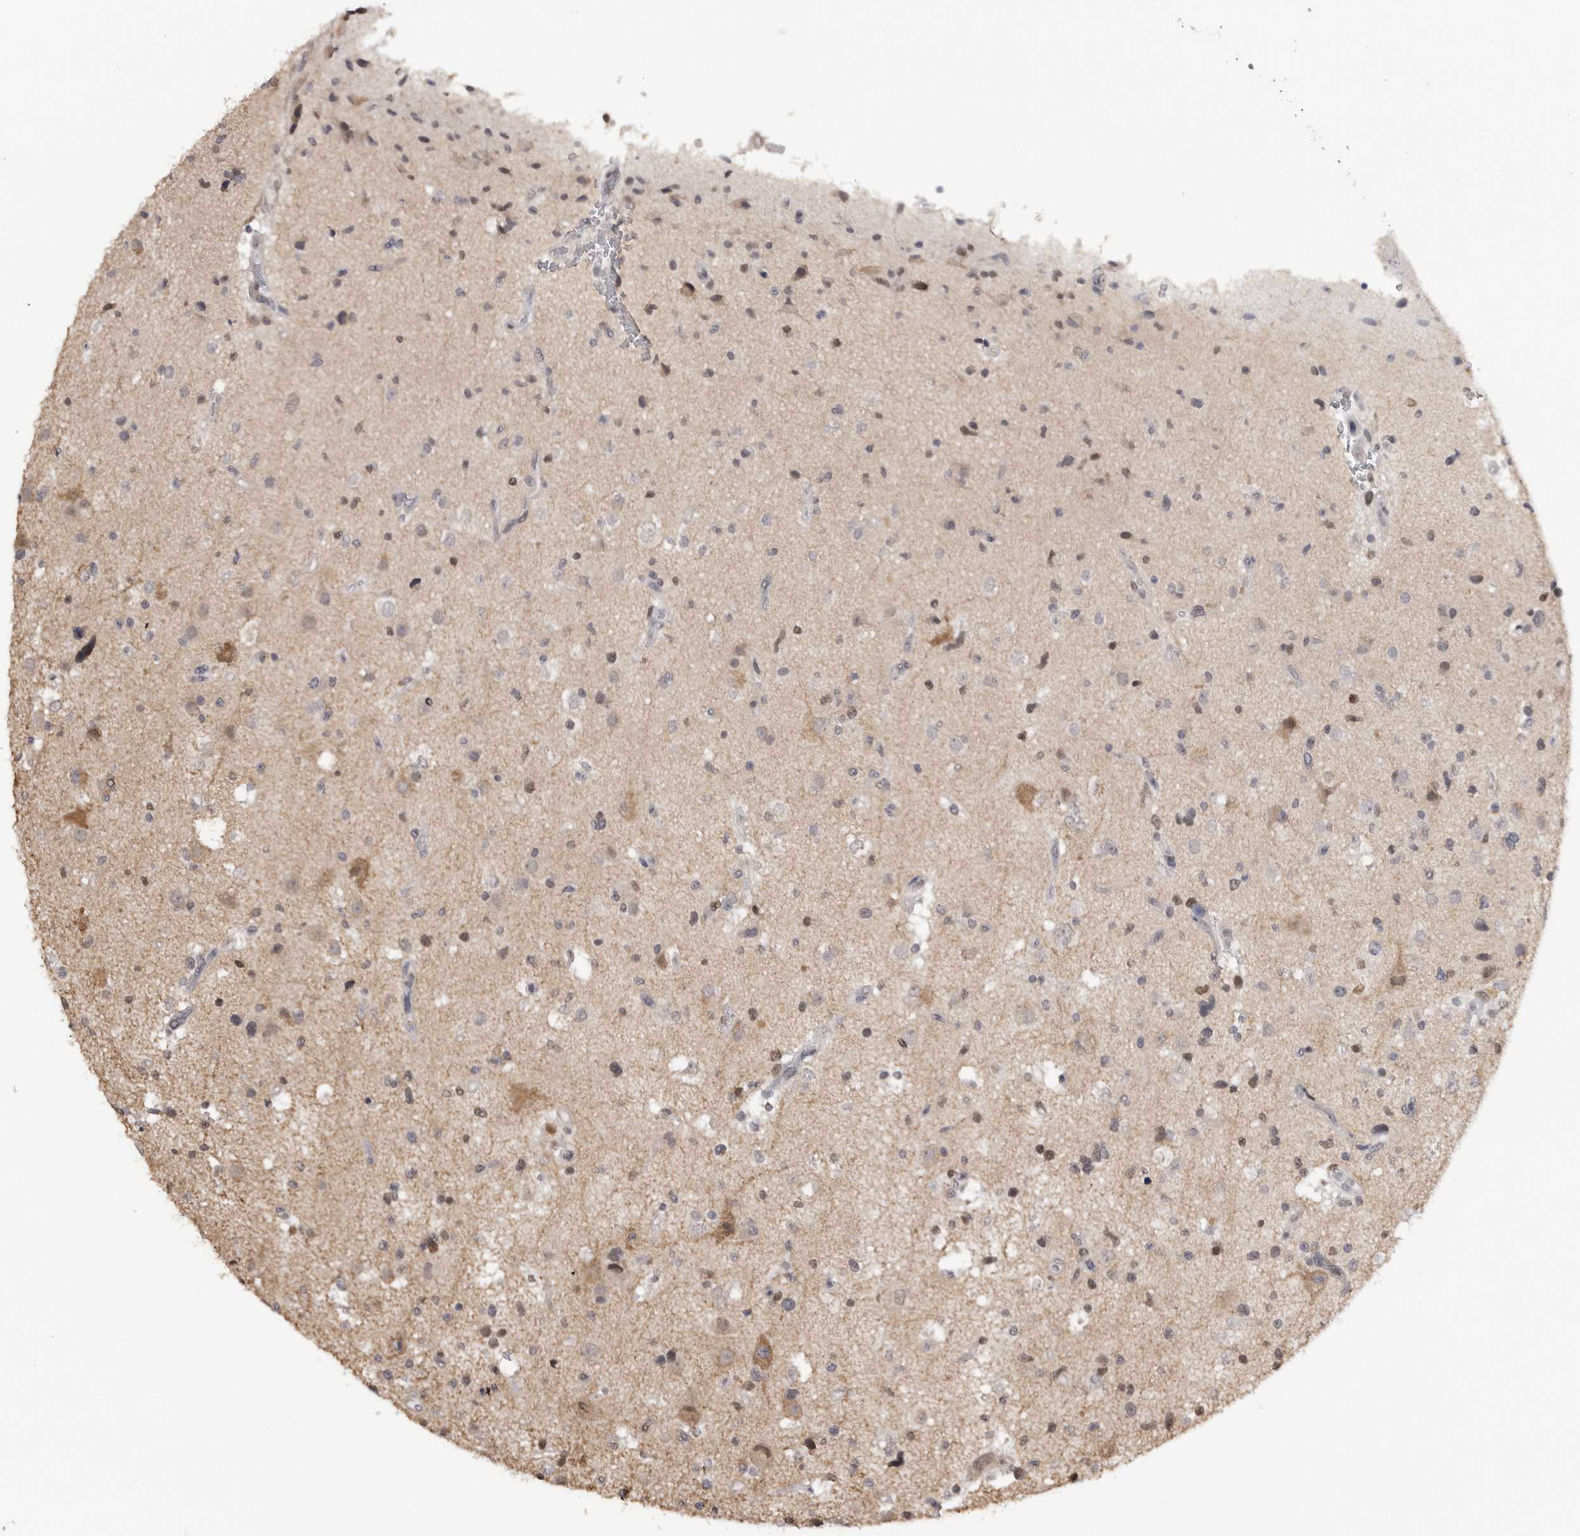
{"staining": {"intensity": "moderate", "quantity": "25%-75%", "location": "nuclear"}, "tissue": "glioma", "cell_type": "Tumor cells", "image_type": "cancer", "snomed": [{"axis": "morphology", "description": "Glioma, malignant, High grade"}, {"axis": "topography", "description": "Brain"}], "caption": "Approximately 25%-75% of tumor cells in malignant glioma (high-grade) show moderate nuclear protein expression as visualized by brown immunohistochemical staining.", "gene": "SMARCC1", "patient": {"sex": "male", "age": 33}}